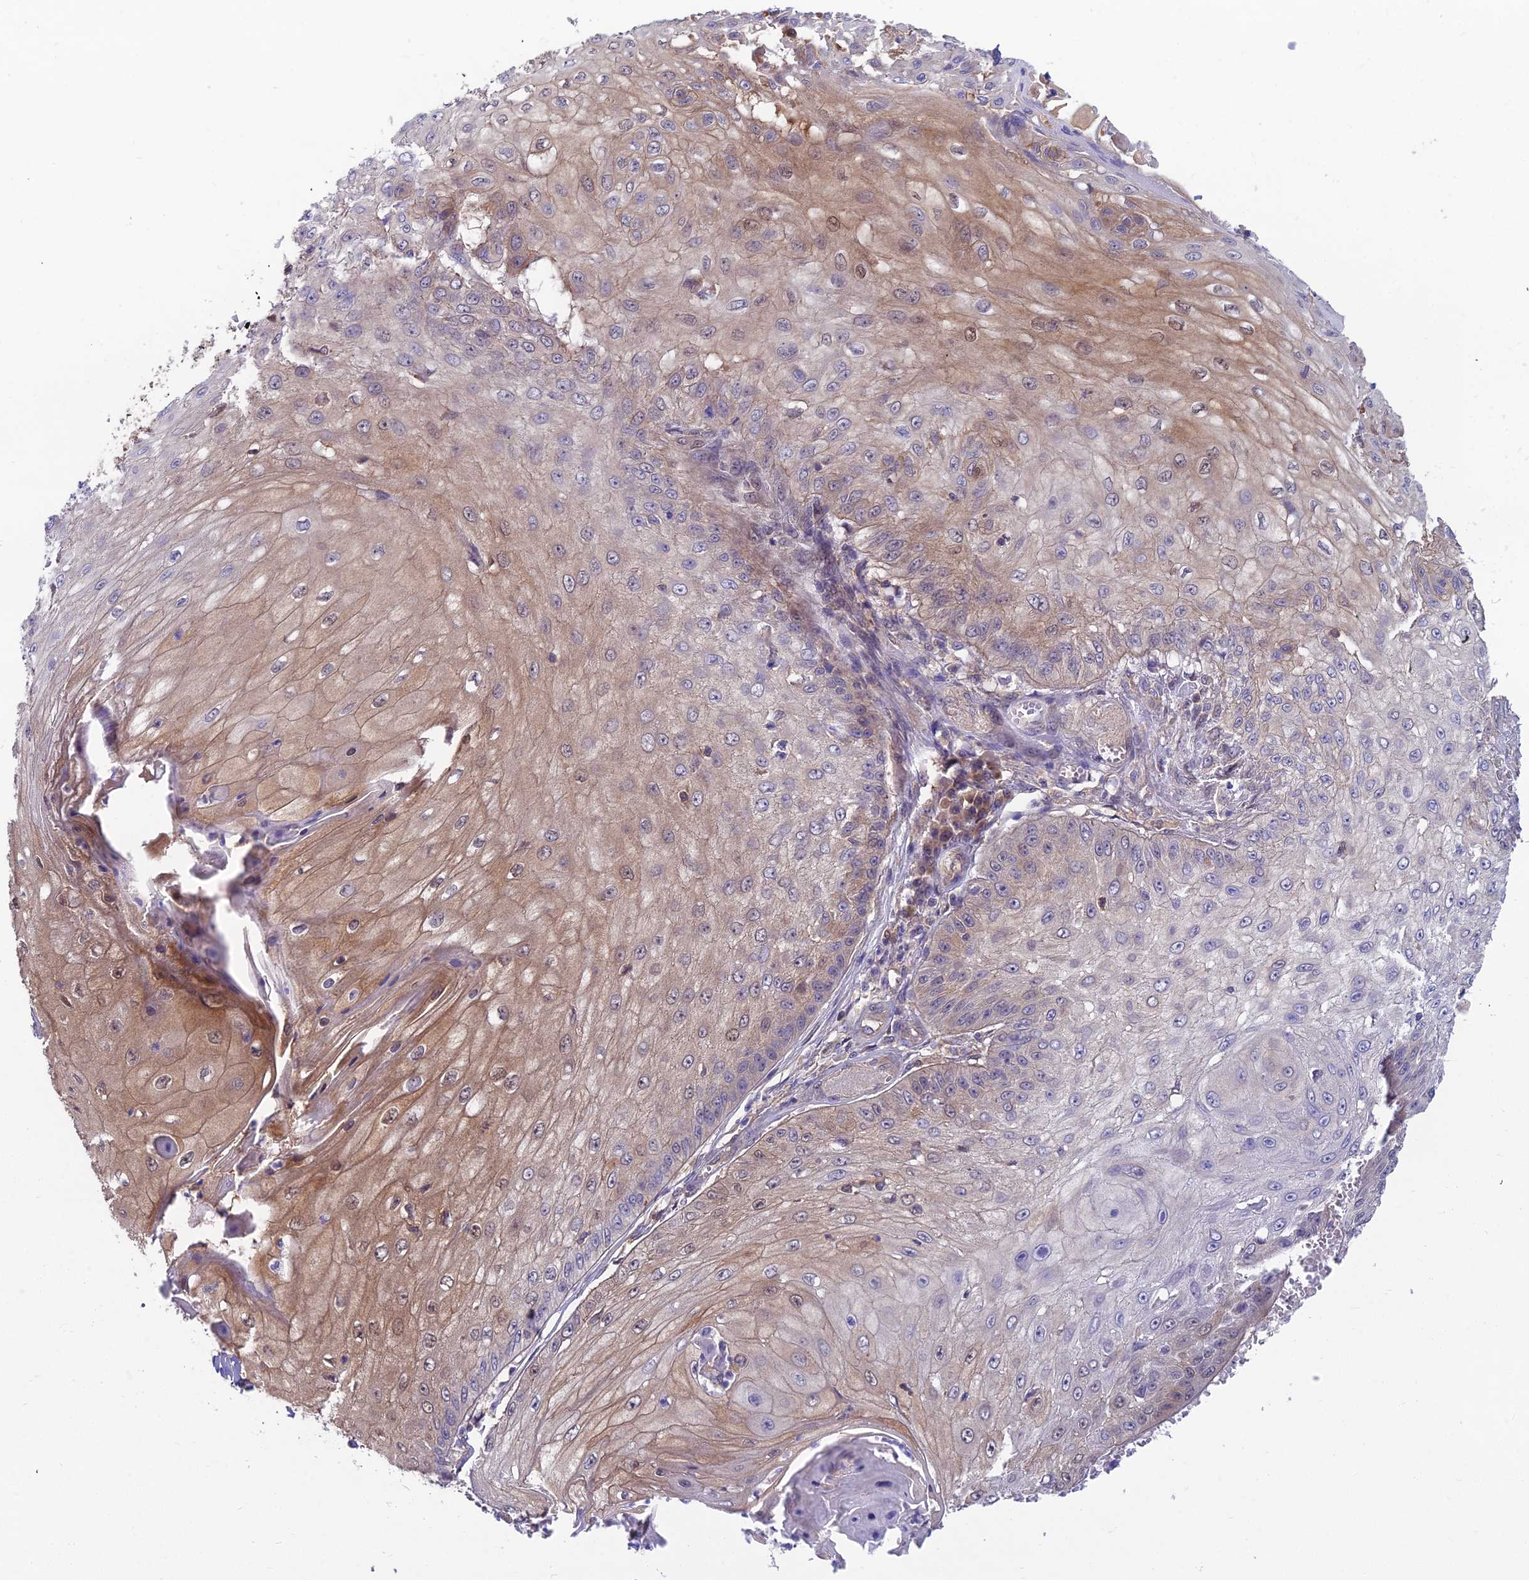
{"staining": {"intensity": "moderate", "quantity": "<25%", "location": "cytoplasmic/membranous,nuclear"}, "tissue": "skin cancer", "cell_type": "Tumor cells", "image_type": "cancer", "snomed": [{"axis": "morphology", "description": "Squamous cell carcinoma, NOS"}, {"axis": "topography", "description": "Skin"}], "caption": "A high-resolution image shows immunohistochemistry staining of skin squamous cell carcinoma, which exhibits moderate cytoplasmic/membranous and nuclear expression in approximately <25% of tumor cells.", "gene": "MVD", "patient": {"sex": "male", "age": 70}}